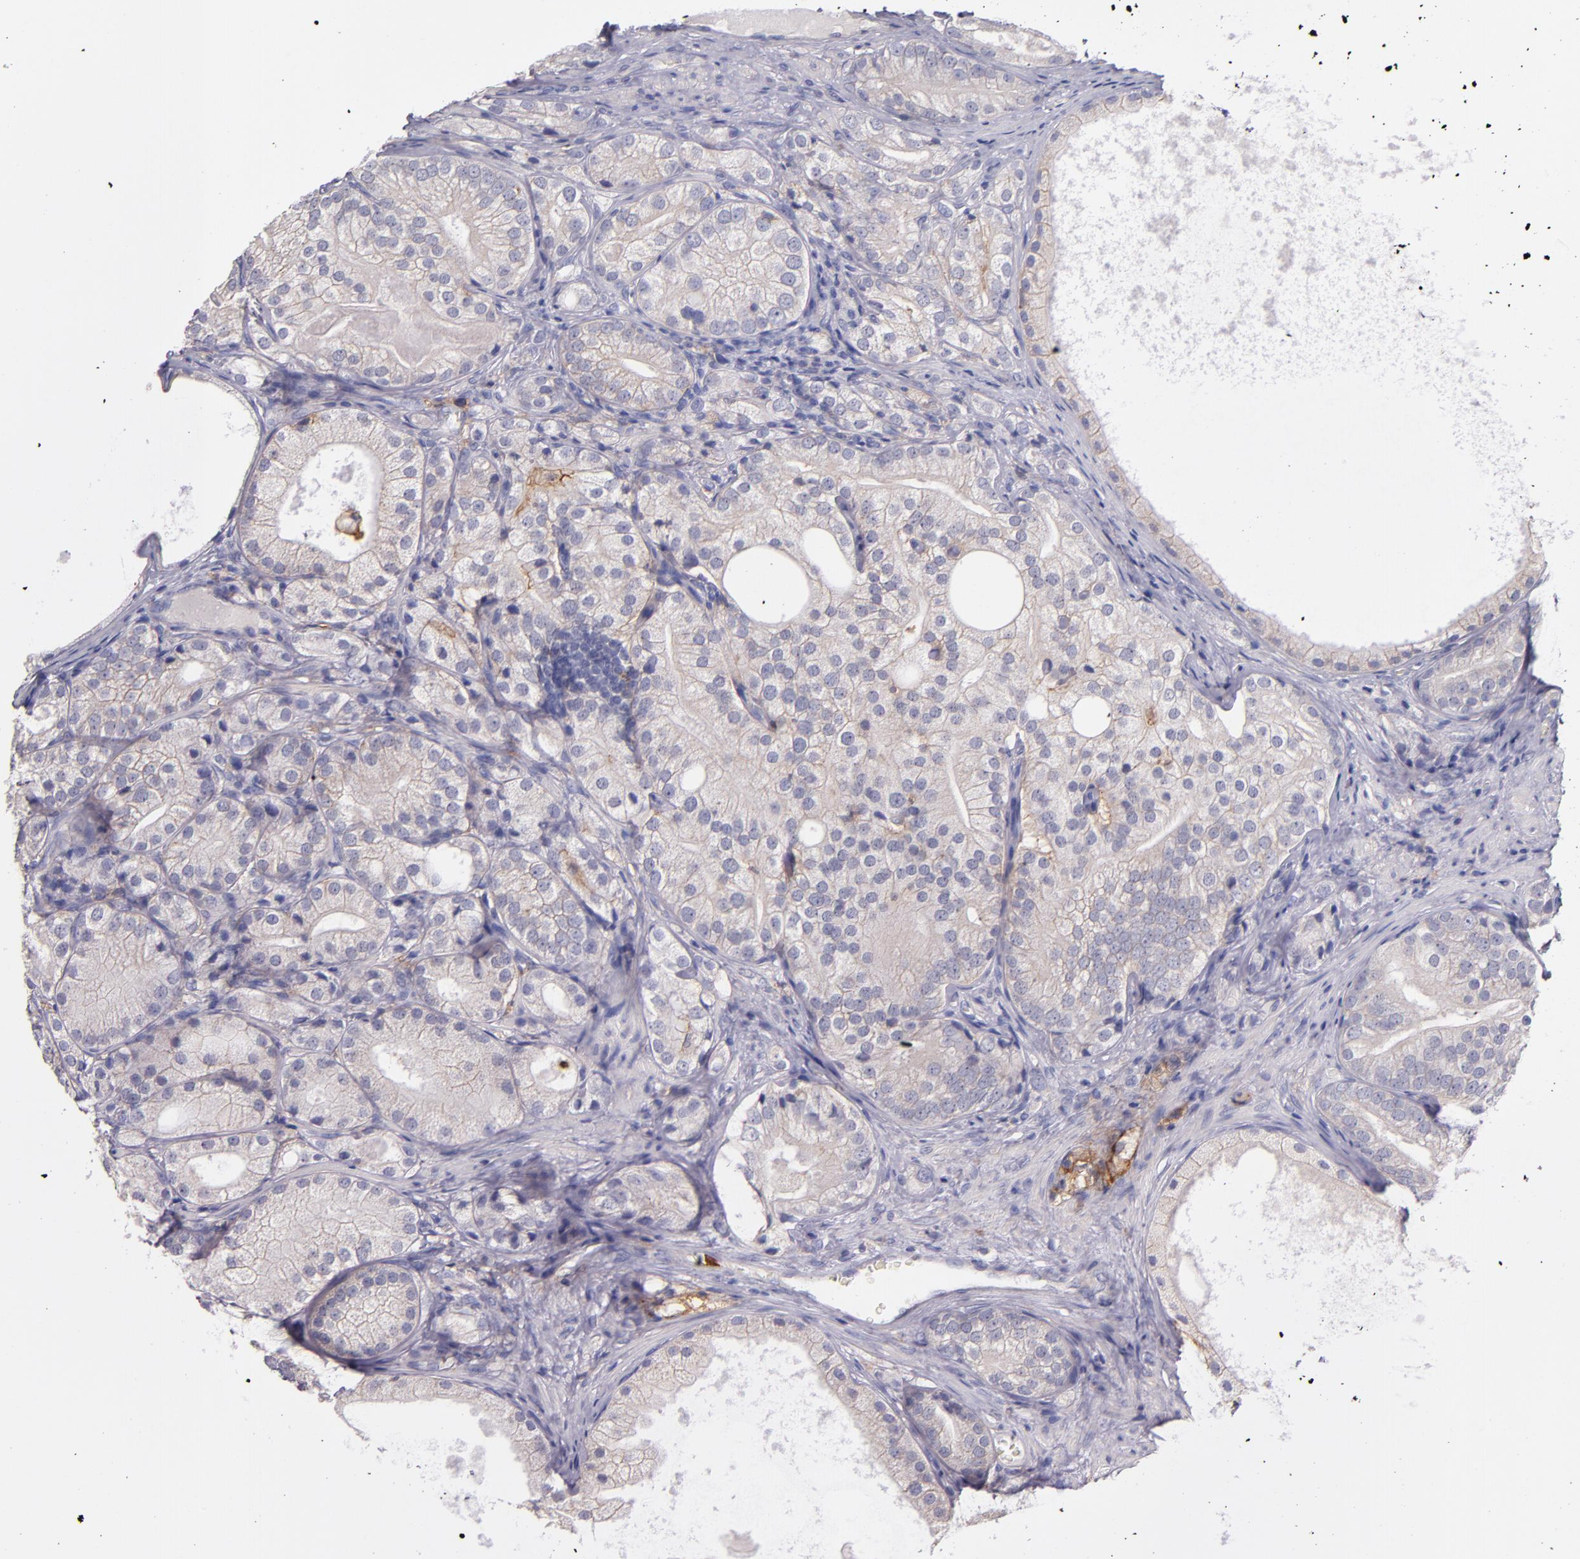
{"staining": {"intensity": "negative", "quantity": "none", "location": "none"}, "tissue": "prostate cancer", "cell_type": "Tumor cells", "image_type": "cancer", "snomed": [{"axis": "morphology", "description": "Adenocarcinoma, Low grade"}, {"axis": "topography", "description": "Prostate"}], "caption": "Image shows no protein positivity in tumor cells of adenocarcinoma (low-grade) (prostate) tissue.", "gene": "C5AR1", "patient": {"sex": "male", "age": 69}}